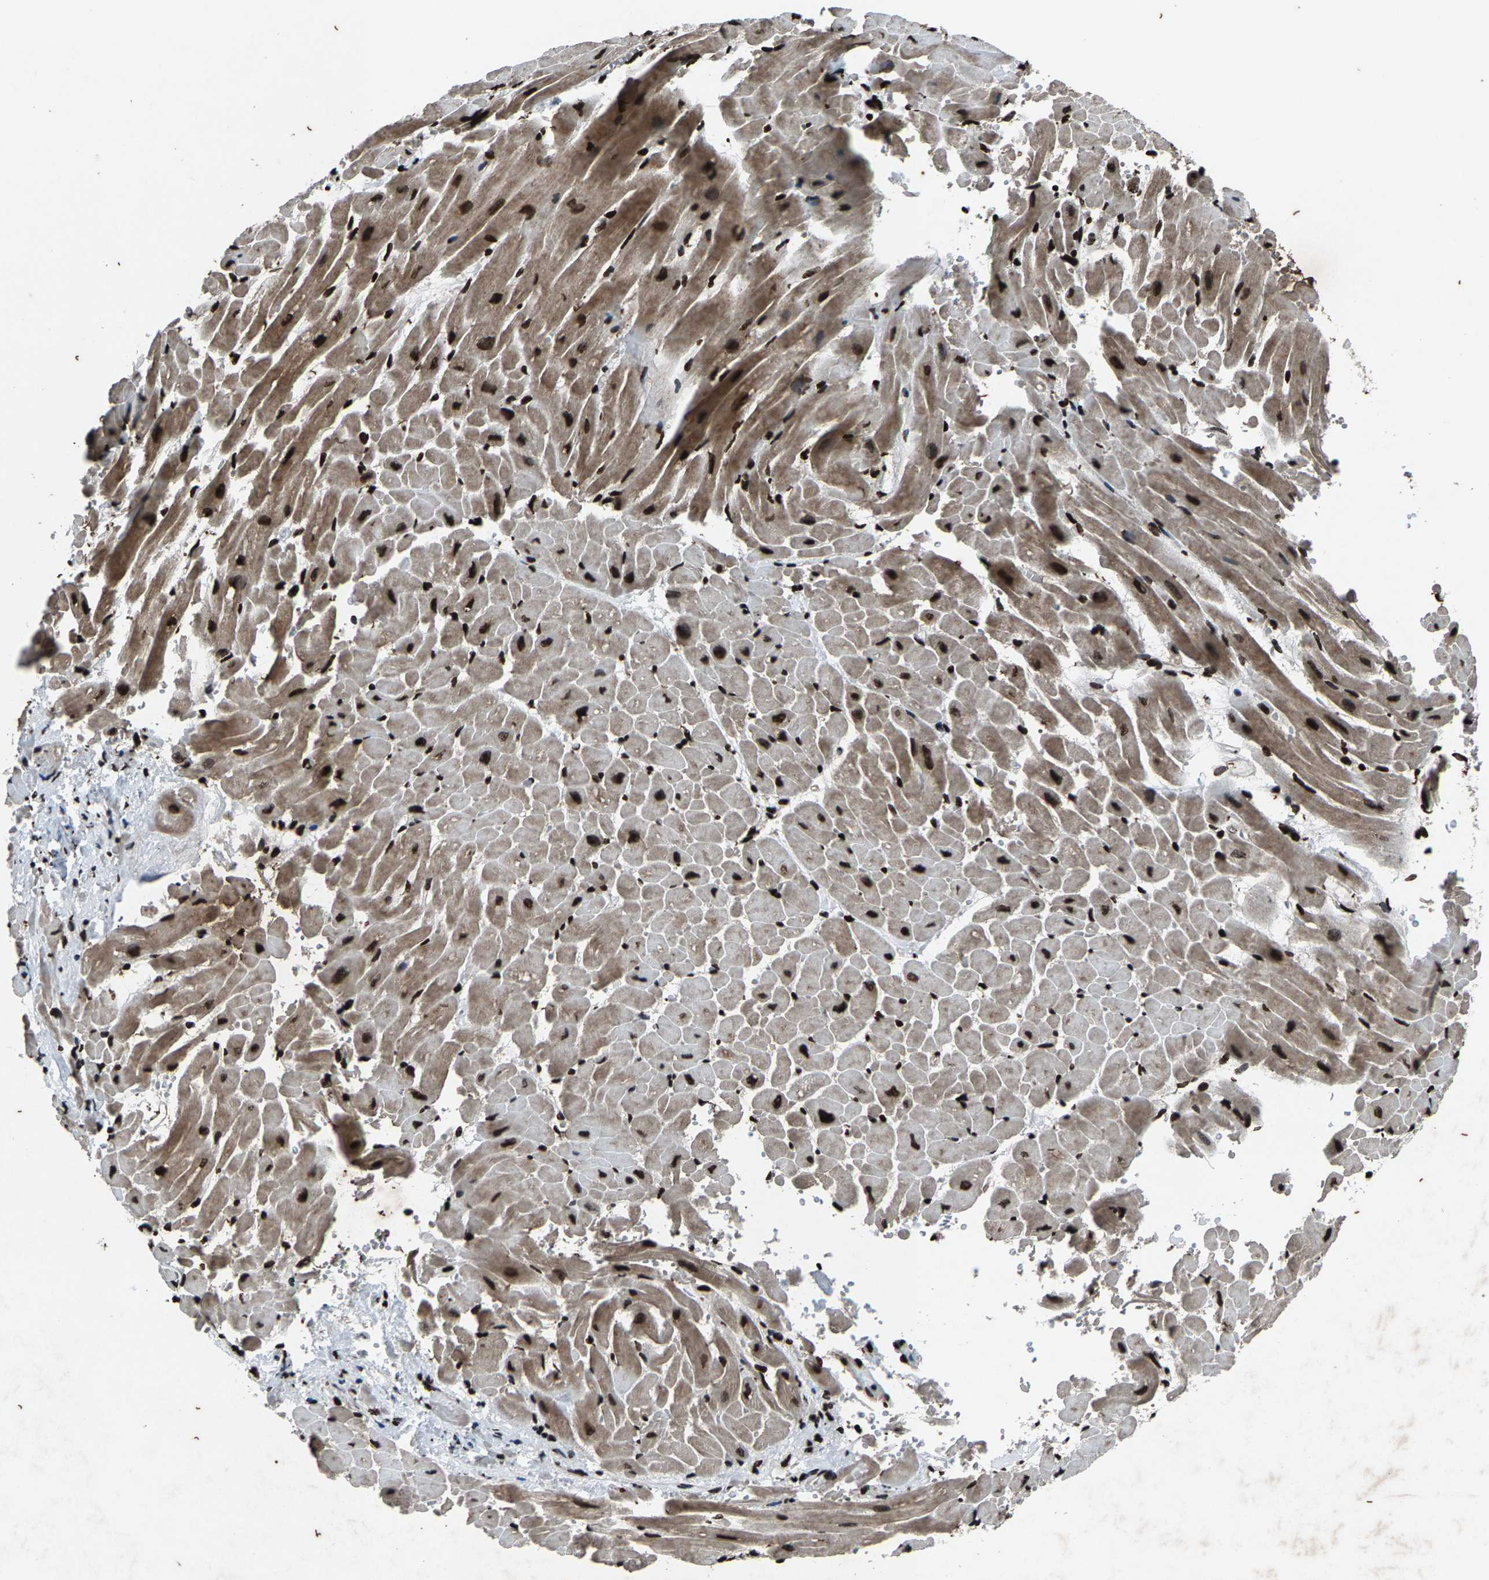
{"staining": {"intensity": "strong", "quantity": ">75%", "location": "cytoplasmic/membranous,nuclear"}, "tissue": "heart muscle", "cell_type": "Cardiomyocytes", "image_type": "normal", "snomed": [{"axis": "morphology", "description": "Normal tissue, NOS"}, {"axis": "topography", "description": "Heart"}], "caption": "Approximately >75% of cardiomyocytes in benign human heart muscle demonstrate strong cytoplasmic/membranous,nuclear protein positivity as visualized by brown immunohistochemical staining.", "gene": "H4C1", "patient": {"sex": "male", "age": 45}}